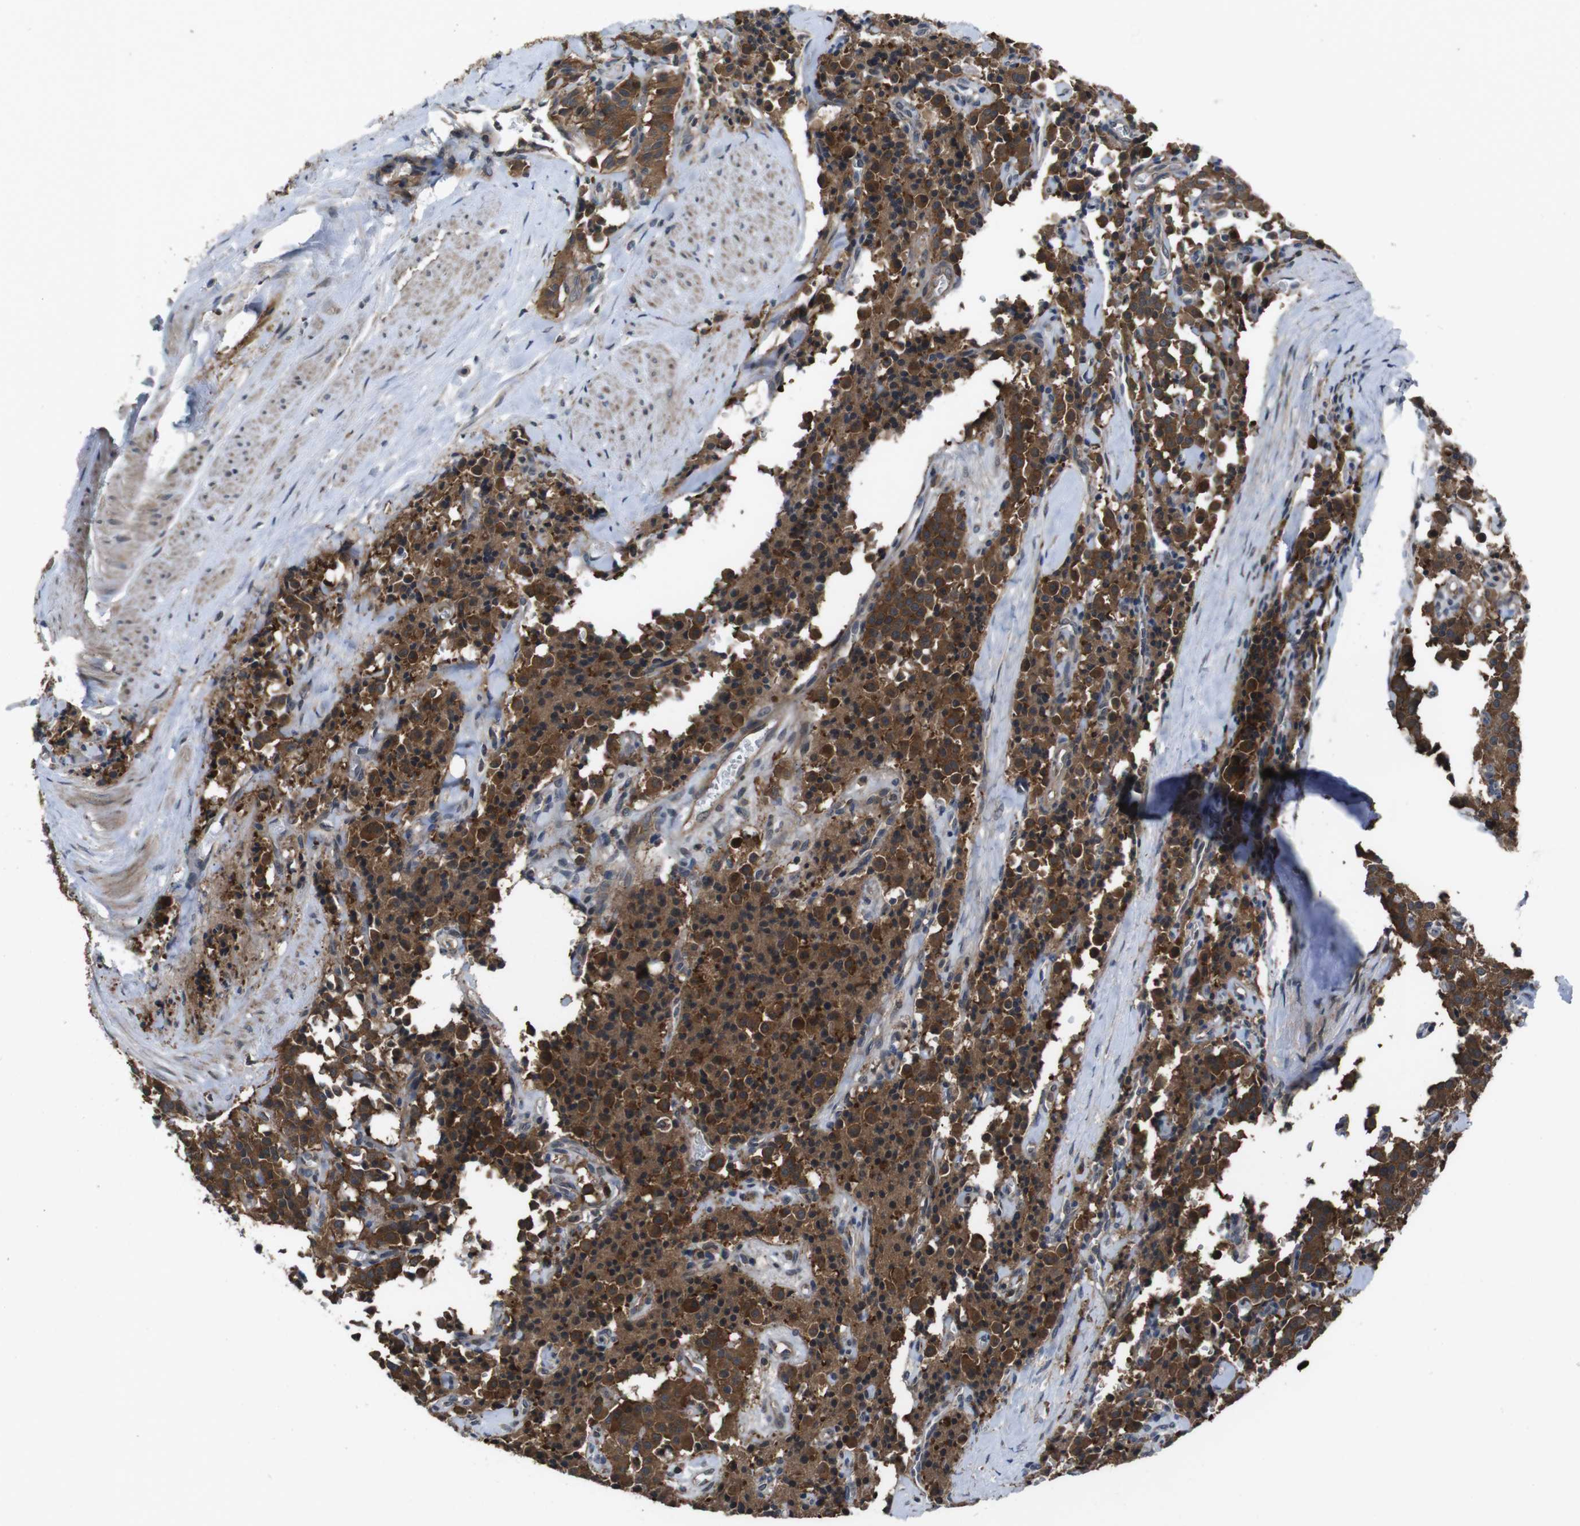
{"staining": {"intensity": "strong", "quantity": ">75%", "location": "cytoplasmic/membranous"}, "tissue": "carcinoid", "cell_type": "Tumor cells", "image_type": "cancer", "snomed": [{"axis": "morphology", "description": "Carcinoid, malignant, NOS"}, {"axis": "topography", "description": "Lung"}], "caption": "The histopathology image exhibits a brown stain indicating the presence of a protein in the cytoplasmic/membranous of tumor cells in carcinoid (malignant).", "gene": "SLC22A23", "patient": {"sex": "male", "age": 30}}